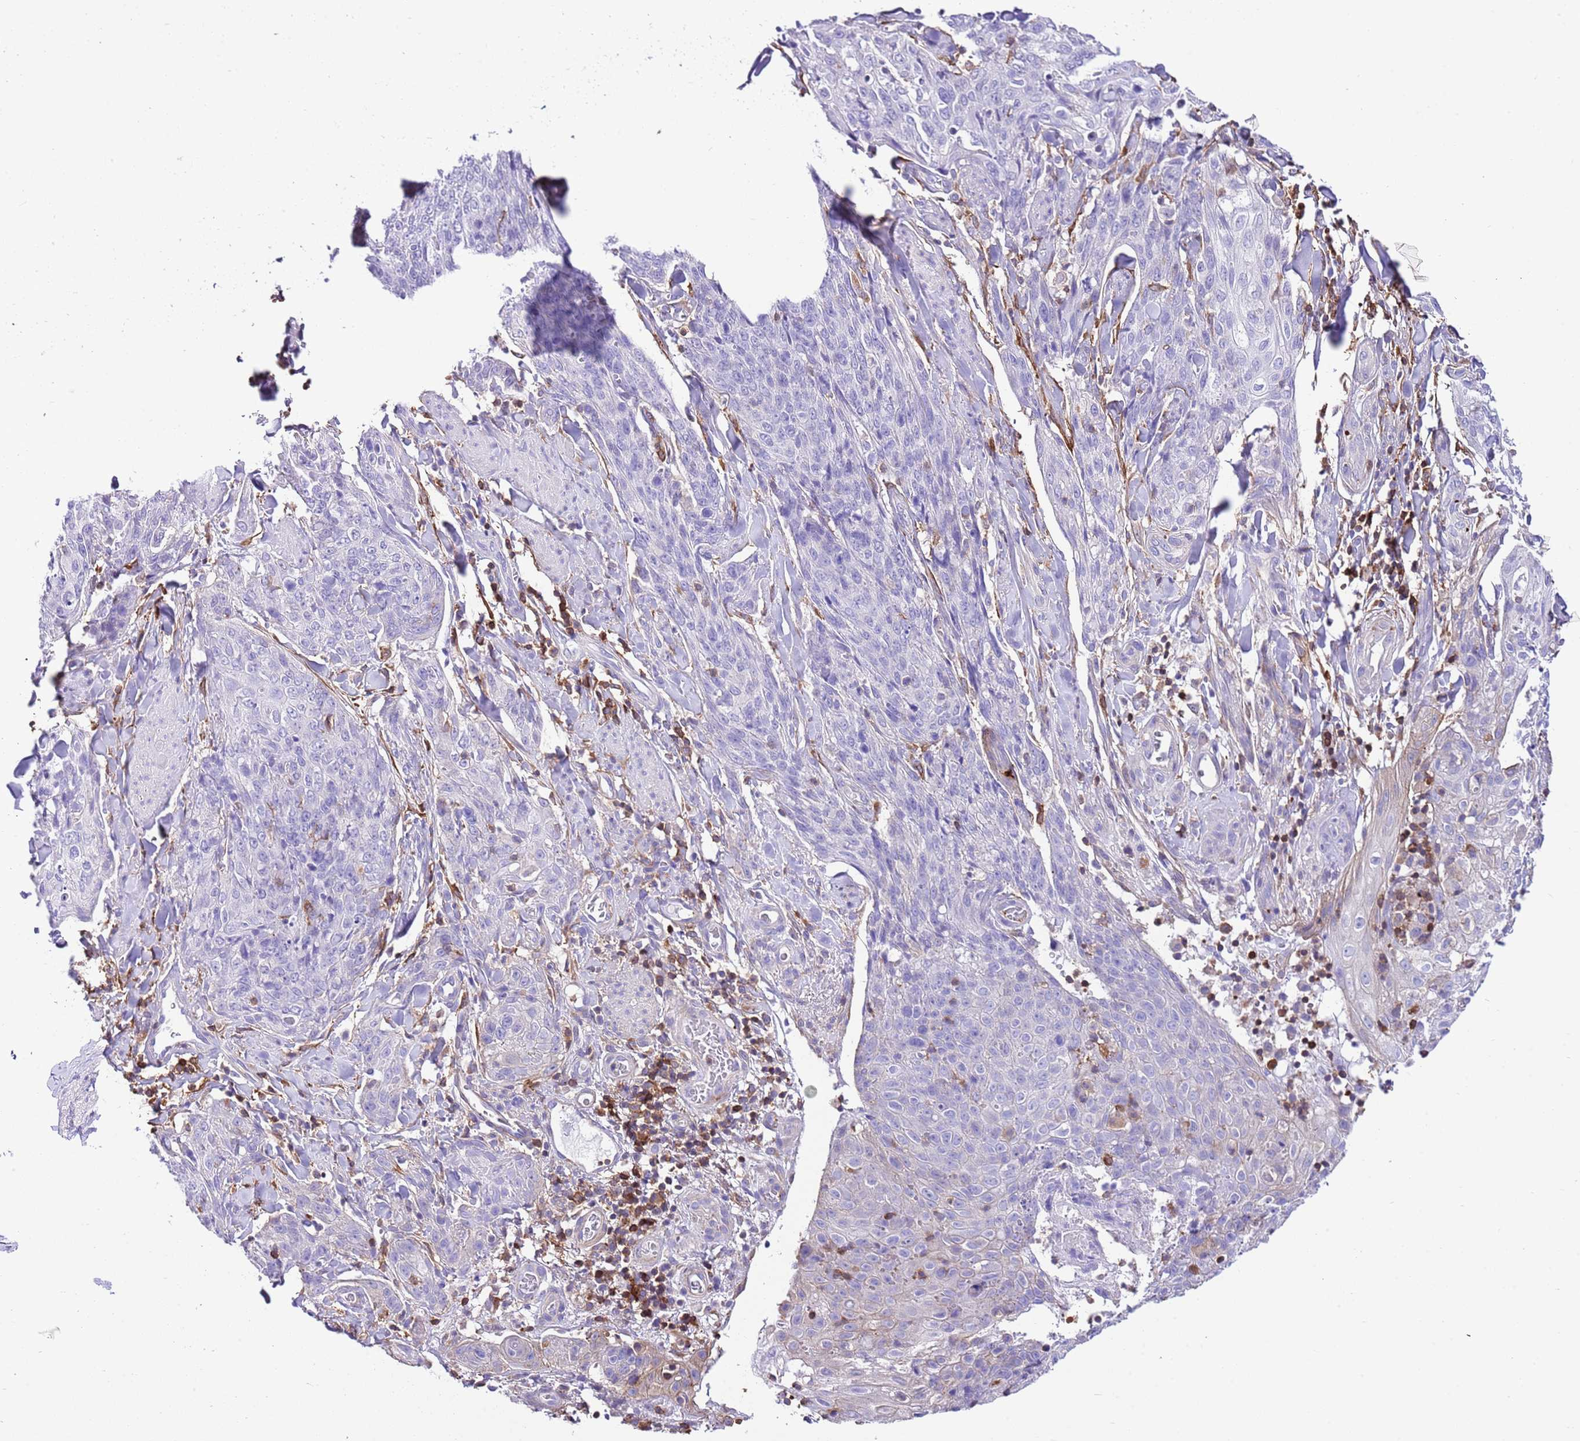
{"staining": {"intensity": "negative", "quantity": "none", "location": "none"}, "tissue": "skin cancer", "cell_type": "Tumor cells", "image_type": "cancer", "snomed": [{"axis": "morphology", "description": "Squamous cell carcinoma, NOS"}, {"axis": "topography", "description": "Skin"}, {"axis": "topography", "description": "Vulva"}], "caption": "This is a photomicrograph of immunohistochemistry (IHC) staining of skin cancer (squamous cell carcinoma), which shows no staining in tumor cells.", "gene": "CNN2", "patient": {"sex": "female", "age": 85}}